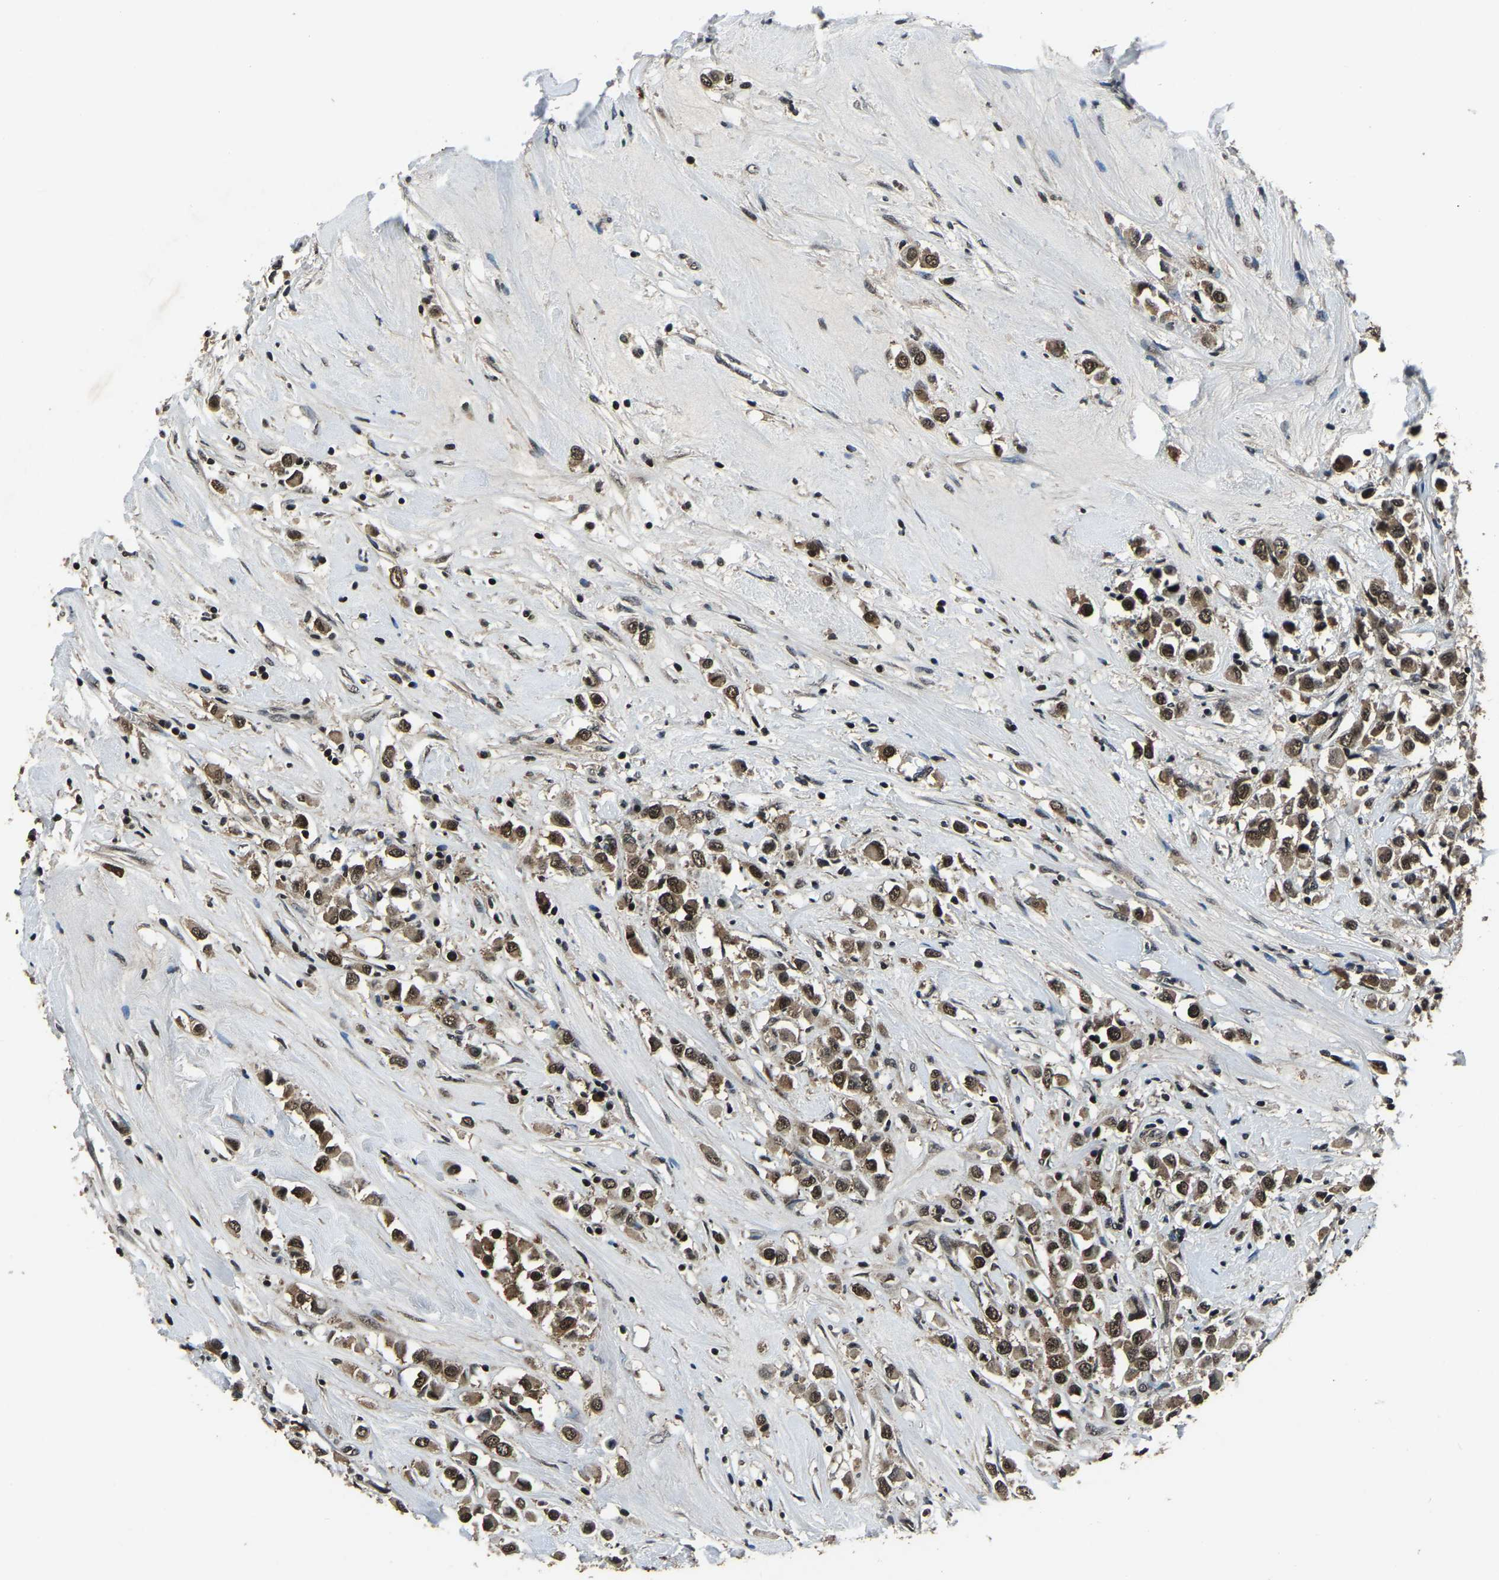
{"staining": {"intensity": "moderate", "quantity": ">75%", "location": "cytoplasmic/membranous,nuclear"}, "tissue": "breast cancer", "cell_type": "Tumor cells", "image_type": "cancer", "snomed": [{"axis": "morphology", "description": "Duct carcinoma"}, {"axis": "topography", "description": "Breast"}], "caption": "Immunohistochemistry micrograph of human infiltrating ductal carcinoma (breast) stained for a protein (brown), which shows medium levels of moderate cytoplasmic/membranous and nuclear staining in approximately >75% of tumor cells.", "gene": "ANKIB1", "patient": {"sex": "female", "age": 61}}